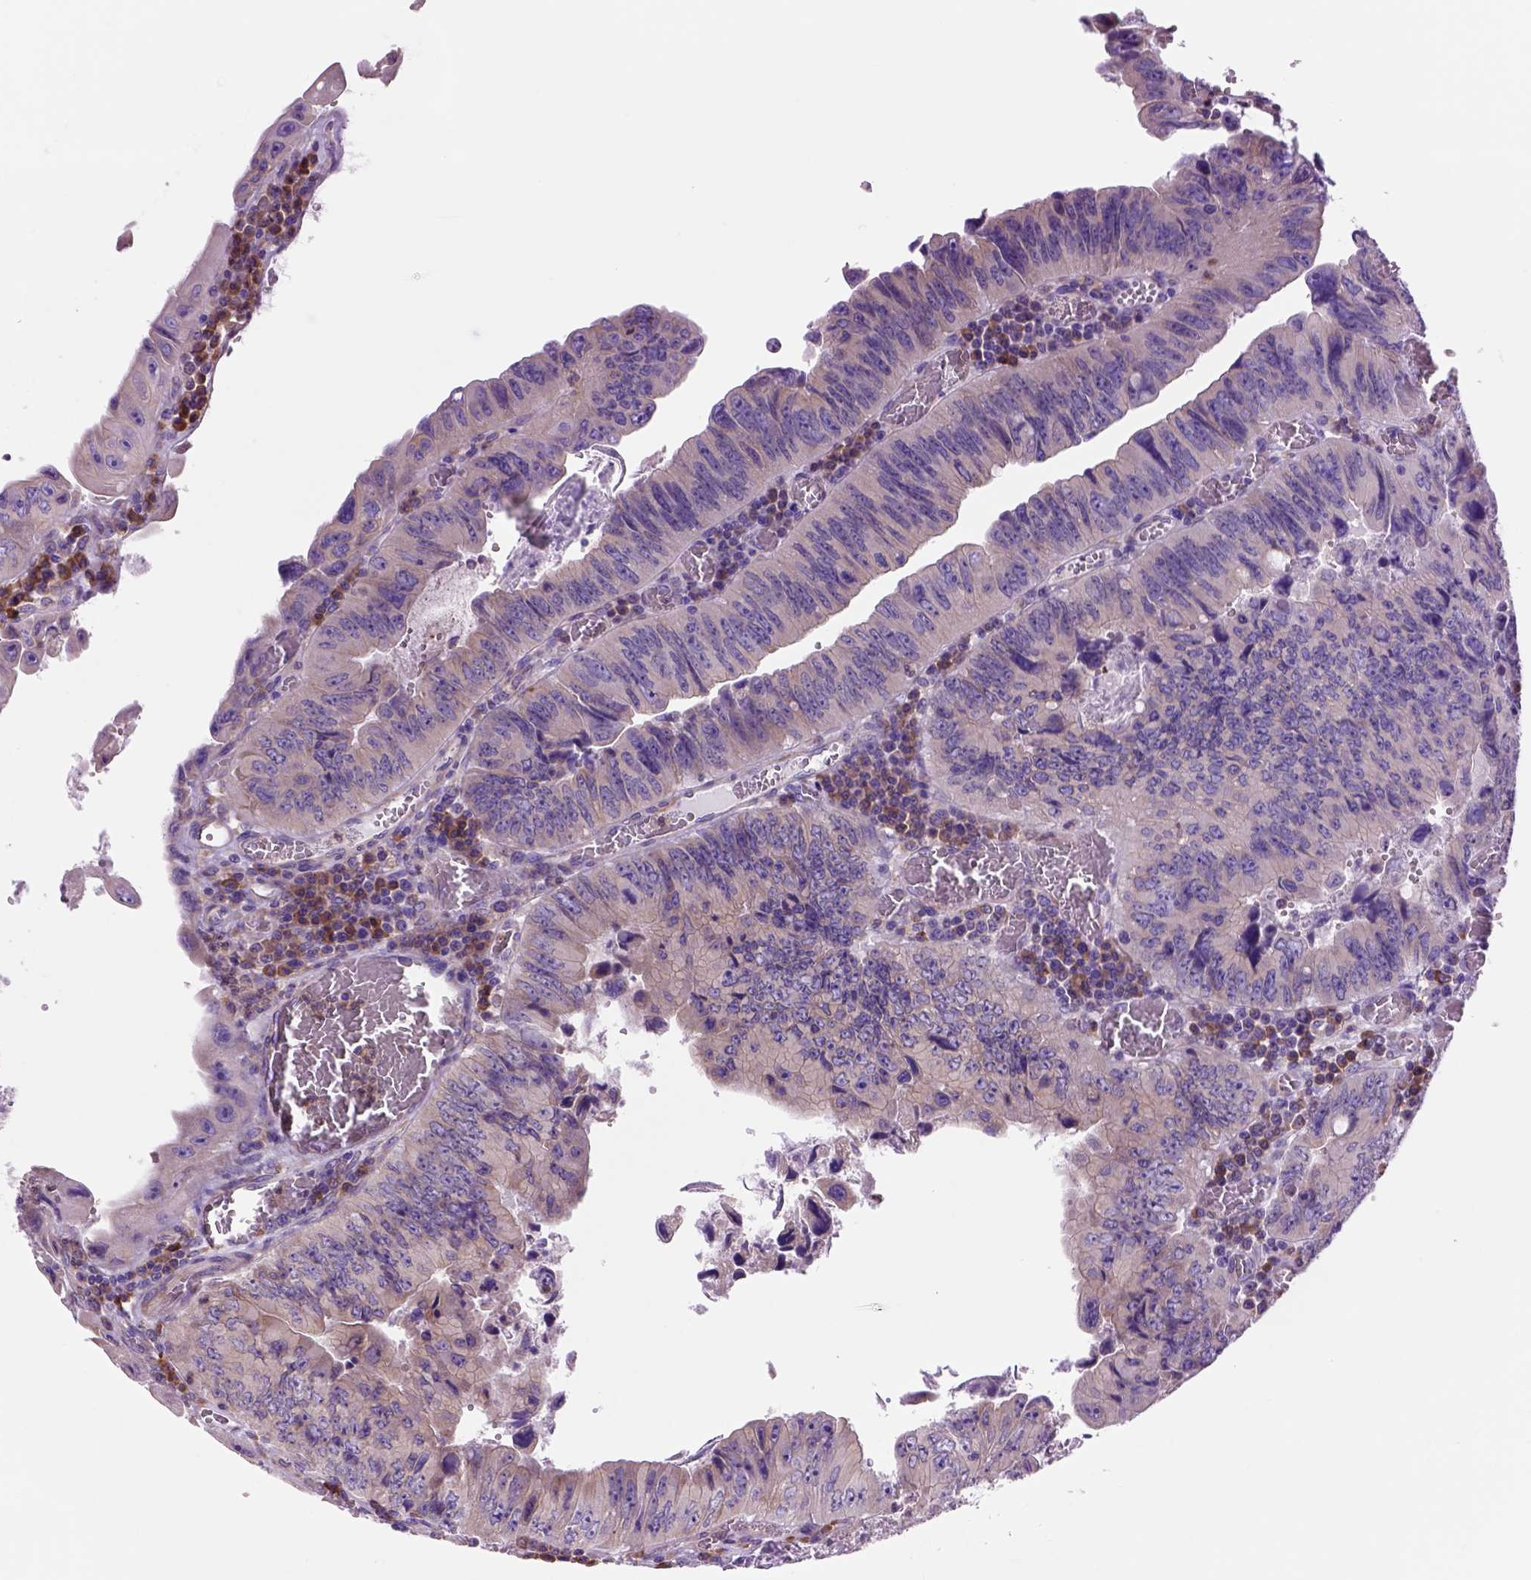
{"staining": {"intensity": "negative", "quantity": "none", "location": "none"}, "tissue": "colorectal cancer", "cell_type": "Tumor cells", "image_type": "cancer", "snomed": [{"axis": "morphology", "description": "Adenocarcinoma, NOS"}, {"axis": "topography", "description": "Colon"}], "caption": "High magnification brightfield microscopy of colorectal adenocarcinoma stained with DAB (3,3'-diaminobenzidine) (brown) and counterstained with hematoxylin (blue): tumor cells show no significant positivity. Brightfield microscopy of immunohistochemistry stained with DAB (3,3'-diaminobenzidine) (brown) and hematoxylin (blue), captured at high magnification.", "gene": "PIAS3", "patient": {"sex": "female", "age": 84}}